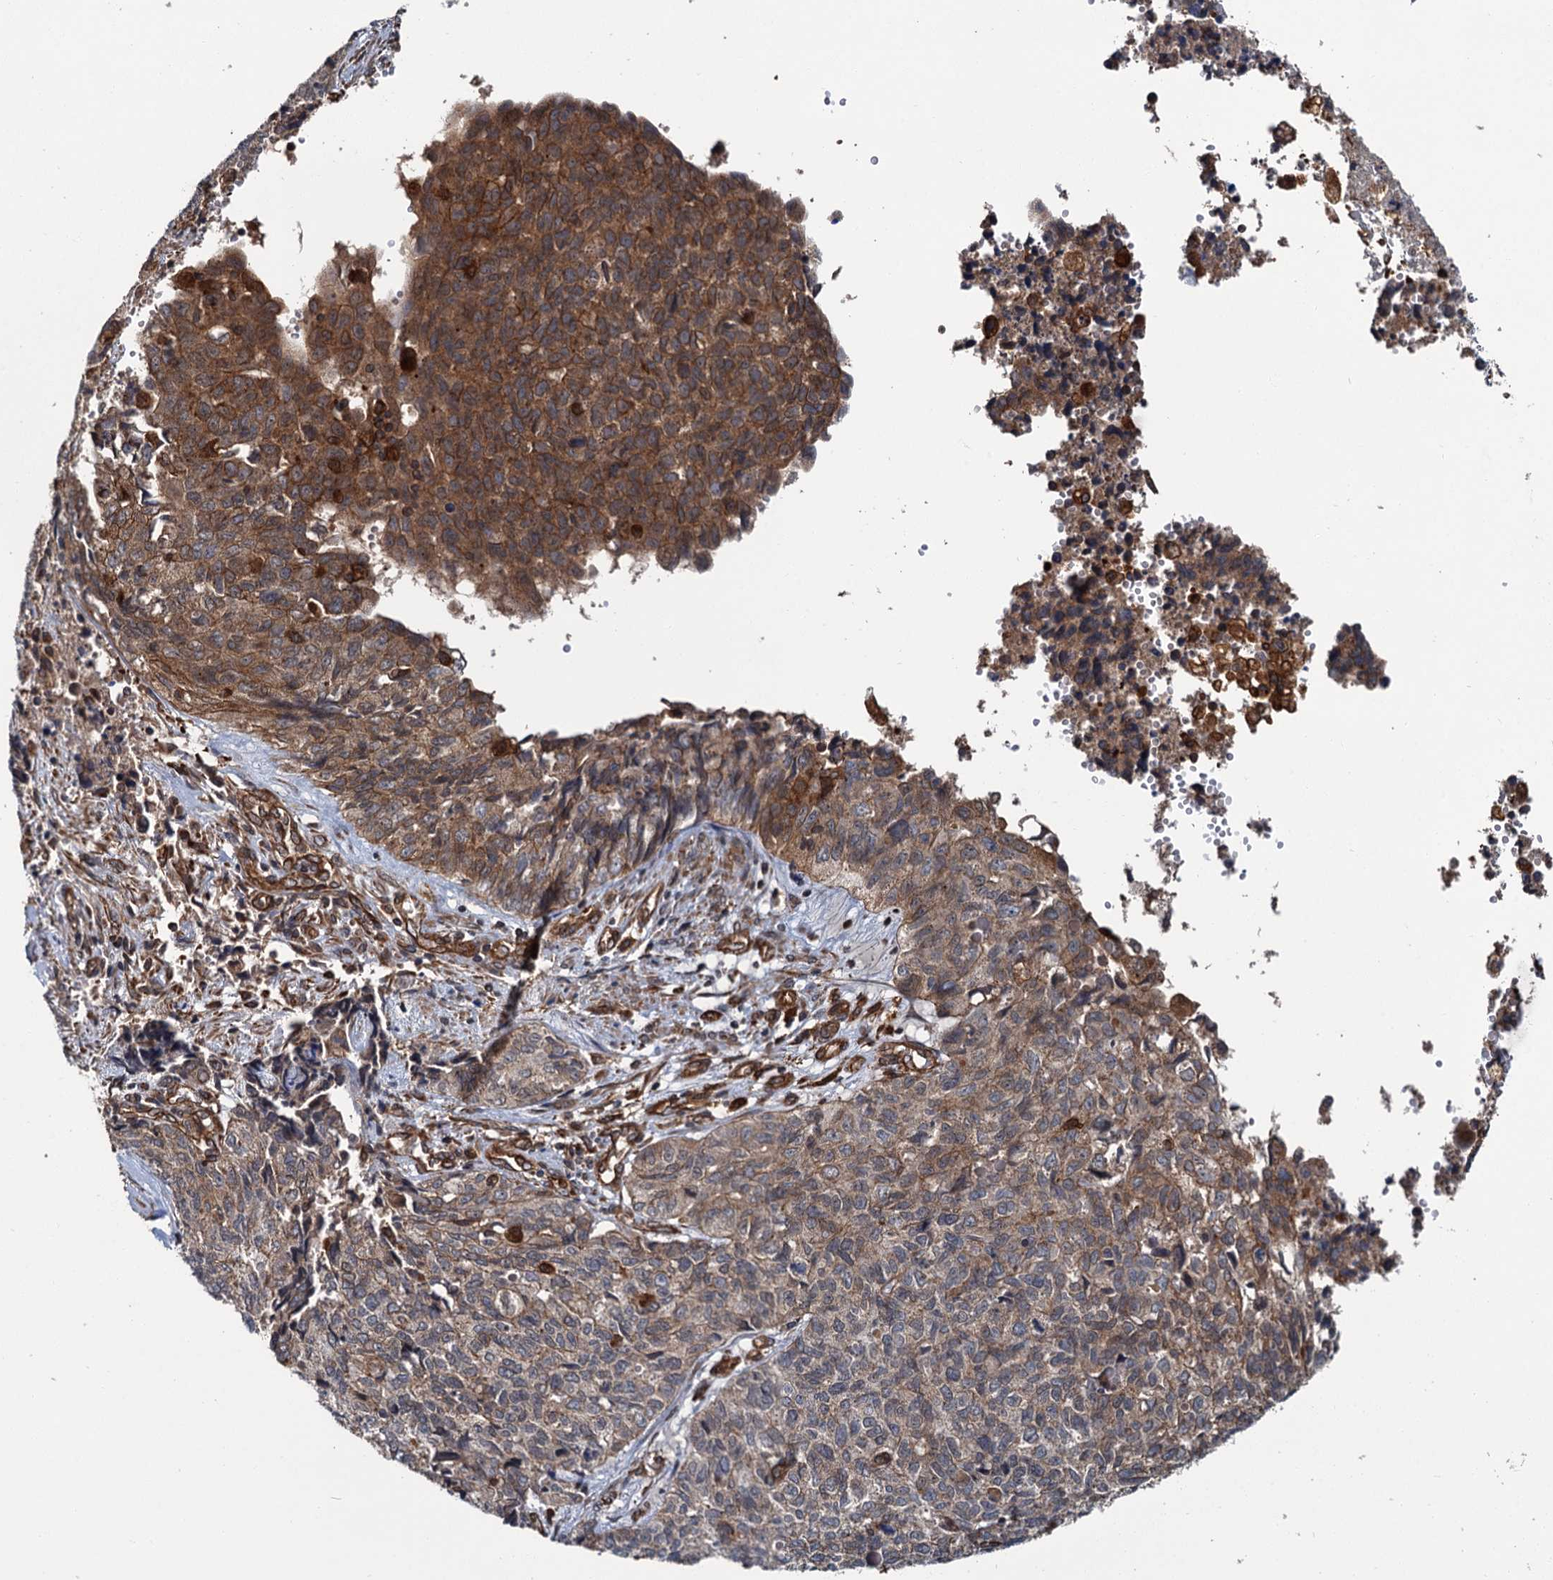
{"staining": {"intensity": "moderate", "quantity": "25%-75%", "location": "cytoplasmic/membranous"}, "tissue": "cervical cancer", "cell_type": "Tumor cells", "image_type": "cancer", "snomed": [{"axis": "morphology", "description": "Squamous cell carcinoma, NOS"}, {"axis": "topography", "description": "Cervix"}], "caption": "Cervical cancer (squamous cell carcinoma) tissue exhibits moderate cytoplasmic/membranous expression in about 25%-75% of tumor cells, visualized by immunohistochemistry. The staining was performed using DAB (3,3'-diaminobenzidine), with brown indicating positive protein expression. Nuclei are stained blue with hematoxylin.", "gene": "ZFYVE19", "patient": {"sex": "female", "age": 63}}